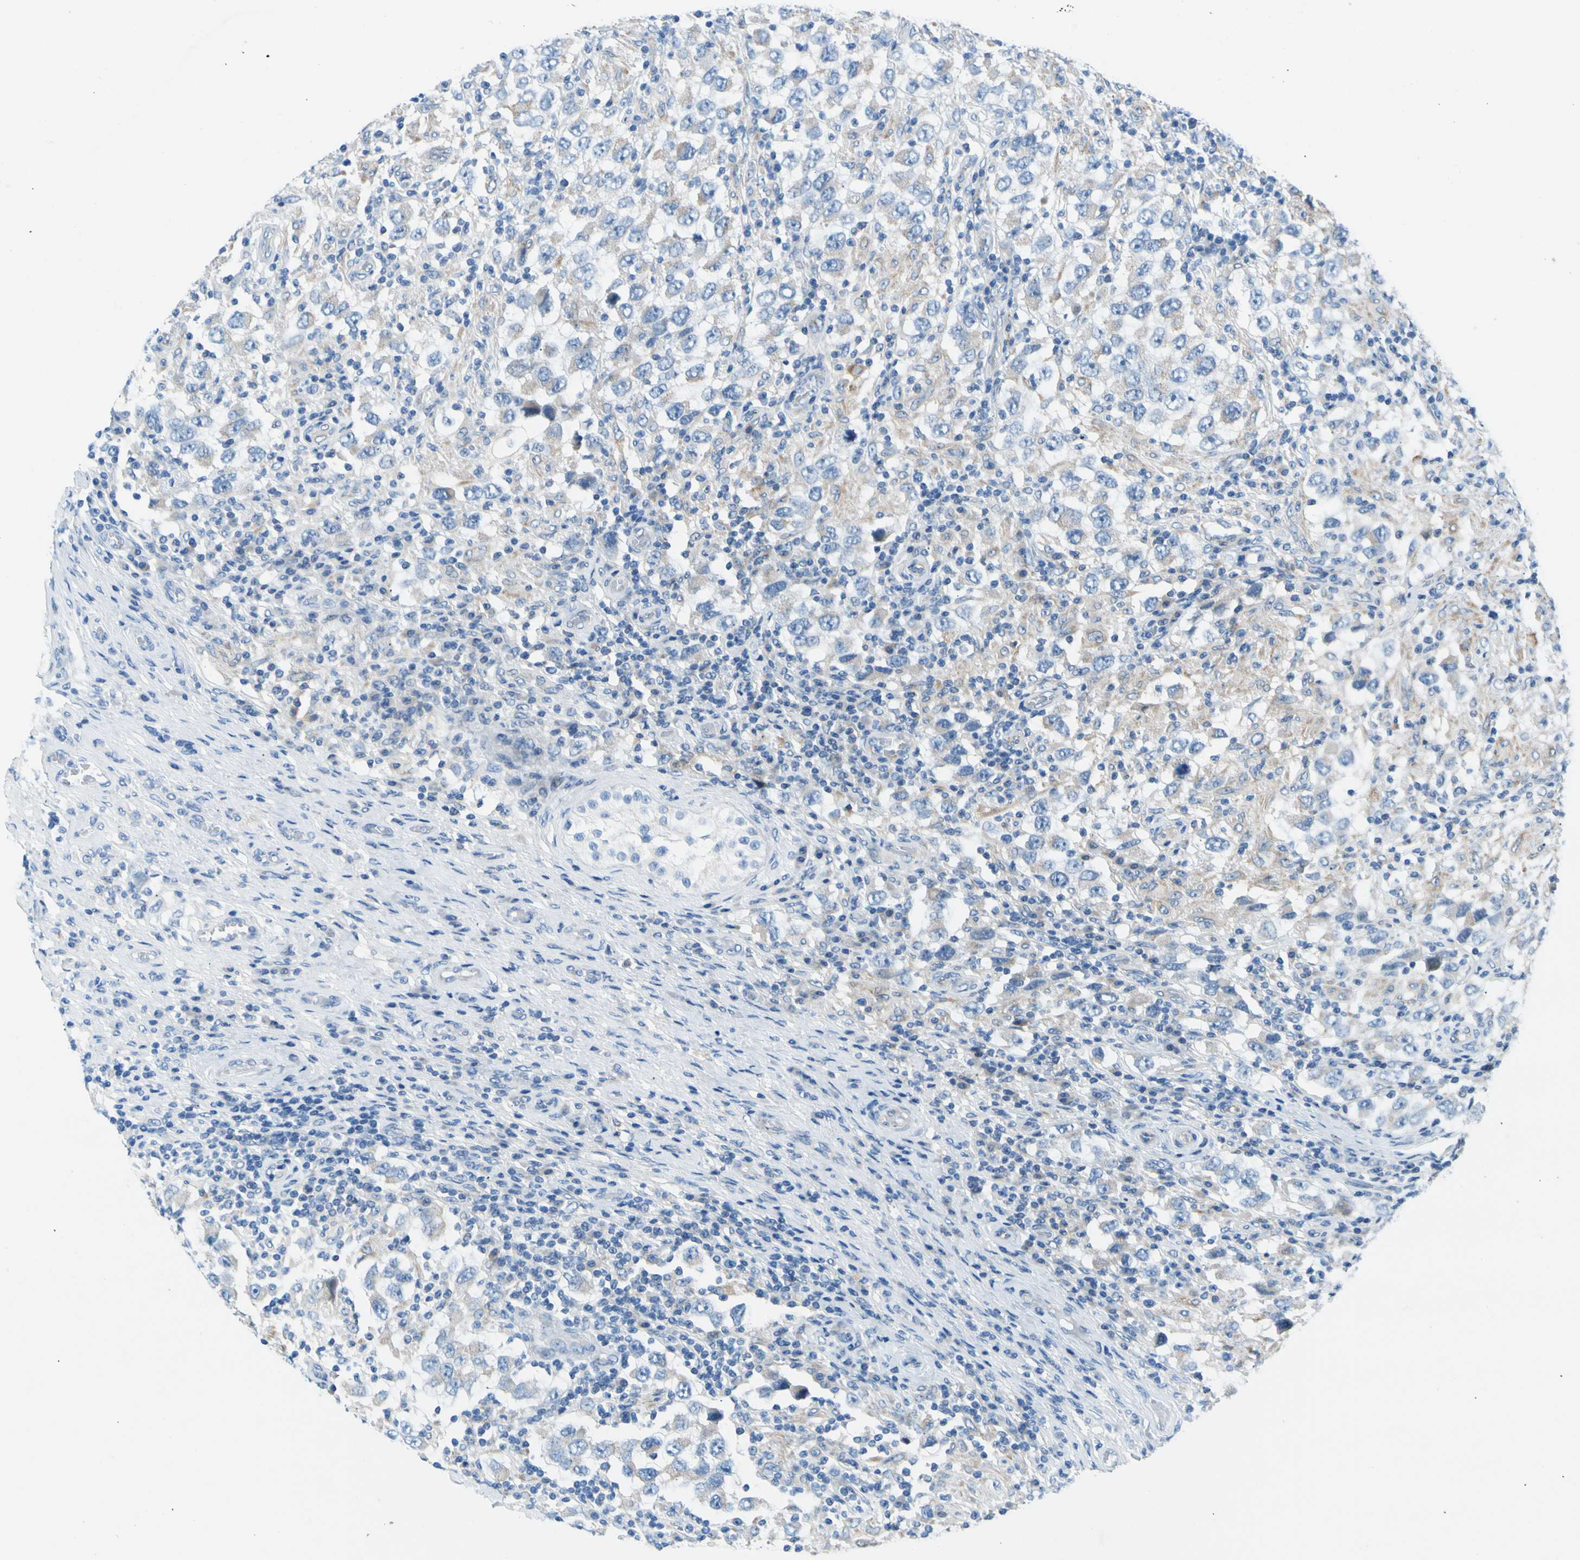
{"staining": {"intensity": "weak", "quantity": "<25%", "location": "cytoplasmic/membranous"}, "tissue": "testis cancer", "cell_type": "Tumor cells", "image_type": "cancer", "snomed": [{"axis": "morphology", "description": "Carcinoma, Embryonal, NOS"}, {"axis": "topography", "description": "Testis"}], "caption": "High magnification brightfield microscopy of embryonal carcinoma (testis) stained with DAB (3,3'-diaminobenzidine) (brown) and counterstained with hematoxylin (blue): tumor cells show no significant expression.", "gene": "GASK1B", "patient": {"sex": "male", "age": 21}}